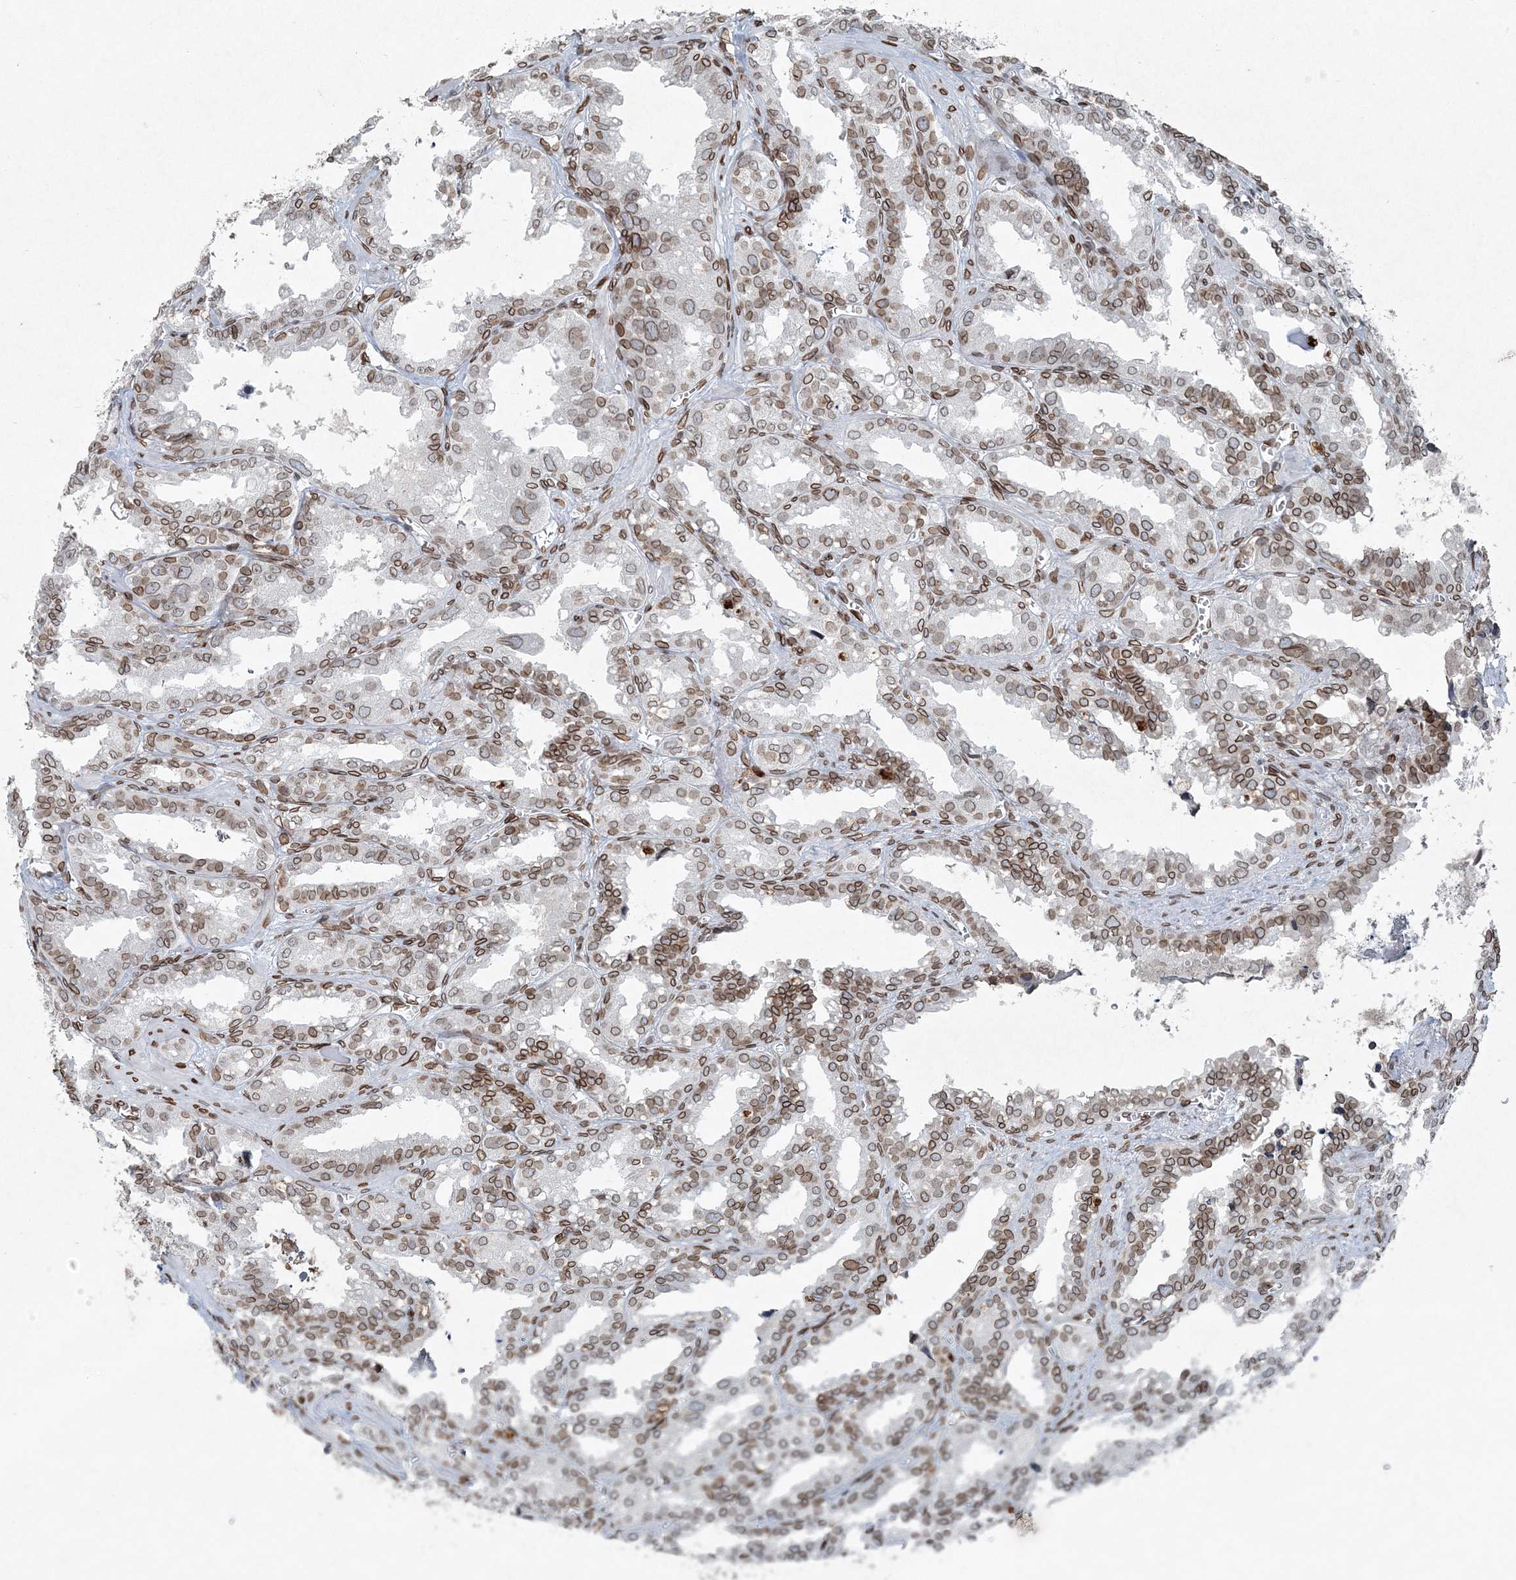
{"staining": {"intensity": "moderate", "quantity": ">75%", "location": "cytoplasmic/membranous,nuclear"}, "tissue": "seminal vesicle", "cell_type": "Glandular cells", "image_type": "normal", "snomed": [{"axis": "morphology", "description": "Normal tissue, NOS"}, {"axis": "topography", "description": "Prostate"}, {"axis": "topography", "description": "Seminal veicle"}], "caption": "An IHC micrograph of normal tissue is shown. Protein staining in brown highlights moderate cytoplasmic/membranous,nuclear positivity in seminal vesicle within glandular cells. (DAB (3,3'-diaminobenzidine) IHC, brown staining for protein, blue staining for nuclei).", "gene": "GJD4", "patient": {"sex": "male", "age": 51}}